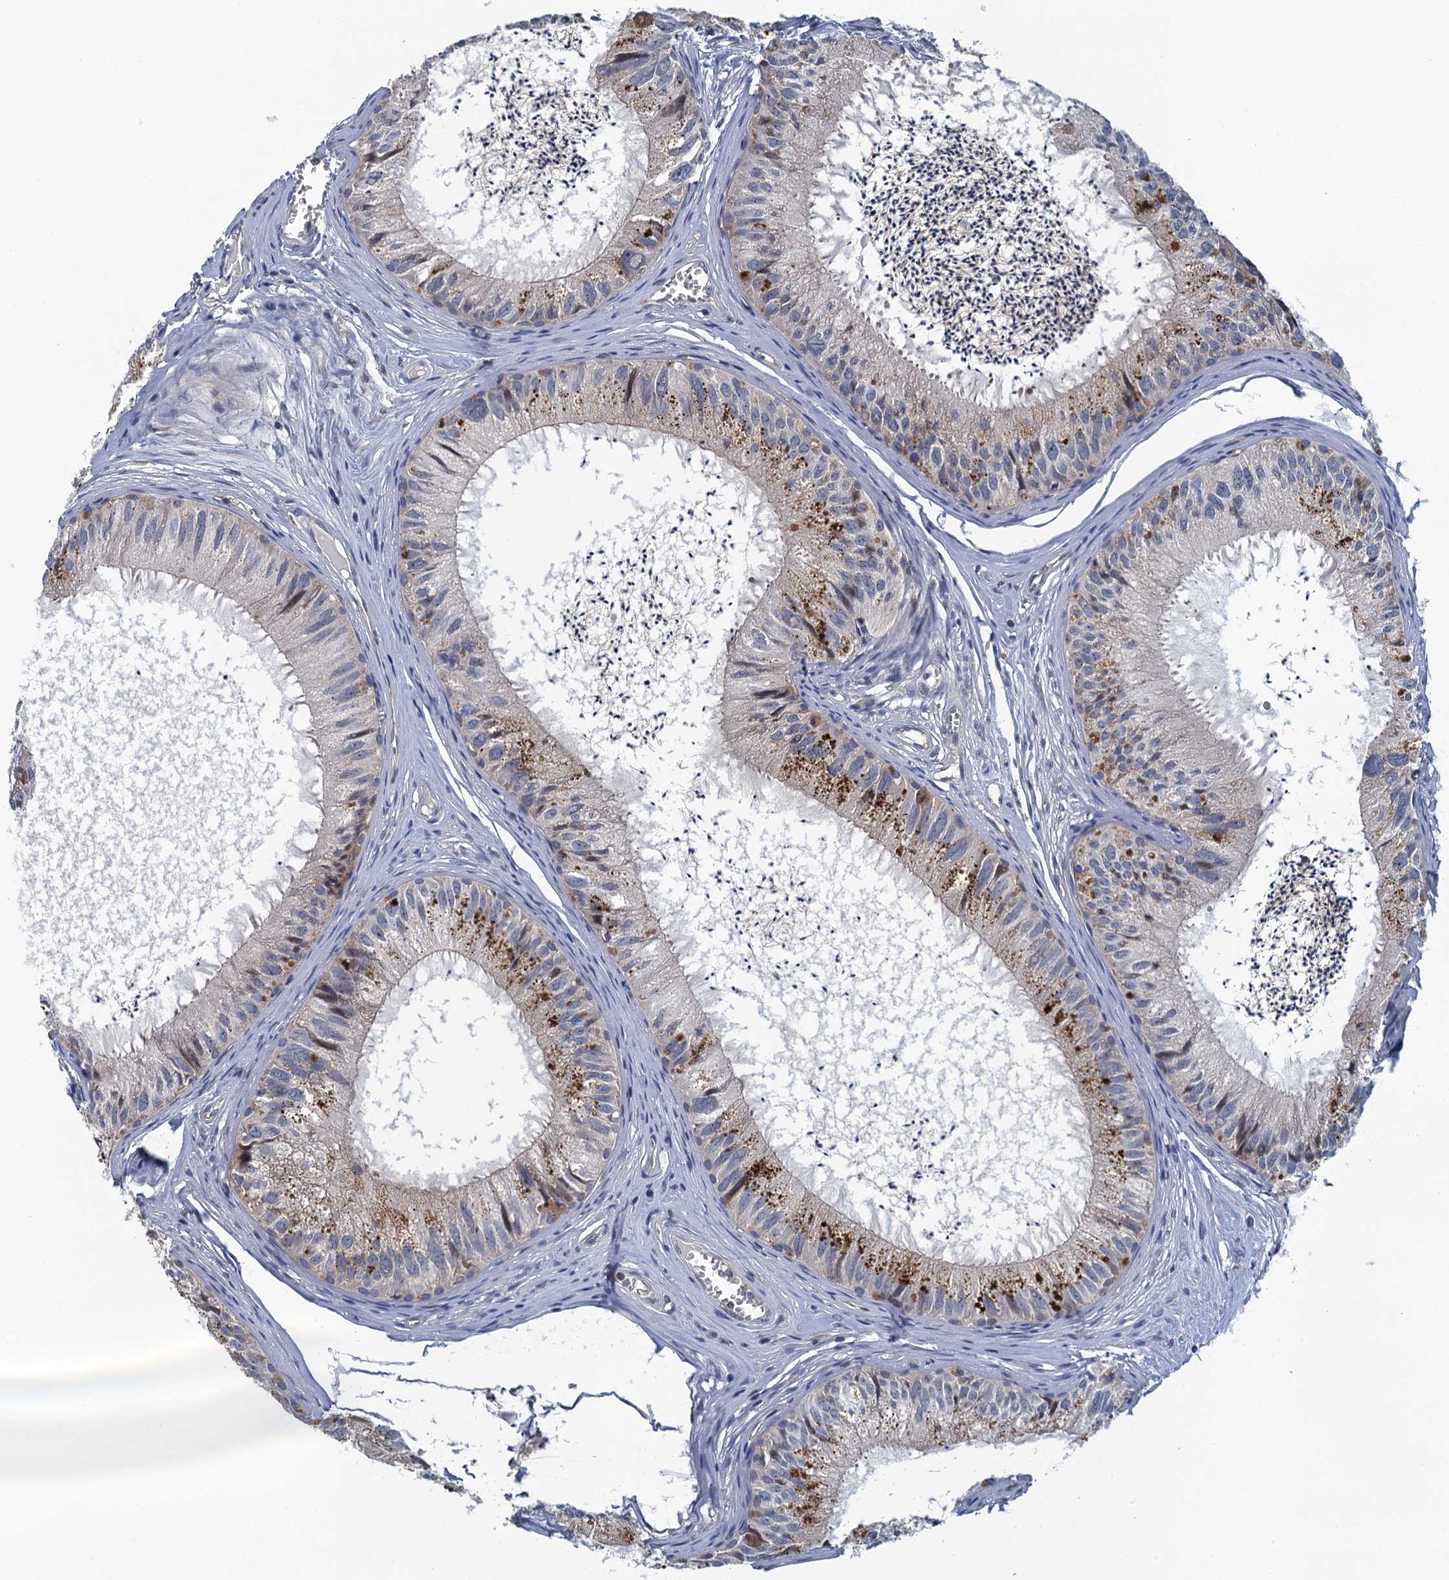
{"staining": {"intensity": "moderate", "quantity": "<25%", "location": "cytoplasmic/membranous"}, "tissue": "epididymis", "cell_type": "Glandular cells", "image_type": "normal", "snomed": [{"axis": "morphology", "description": "Normal tissue, NOS"}, {"axis": "topography", "description": "Epididymis"}], "caption": "Moderate cytoplasmic/membranous positivity for a protein is appreciated in about <25% of glandular cells of unremarkable epididymis using immunohistochemistry (IHC).", "gene": "NCKAP1L", "patient": {"sex": "male", "age": 79}}